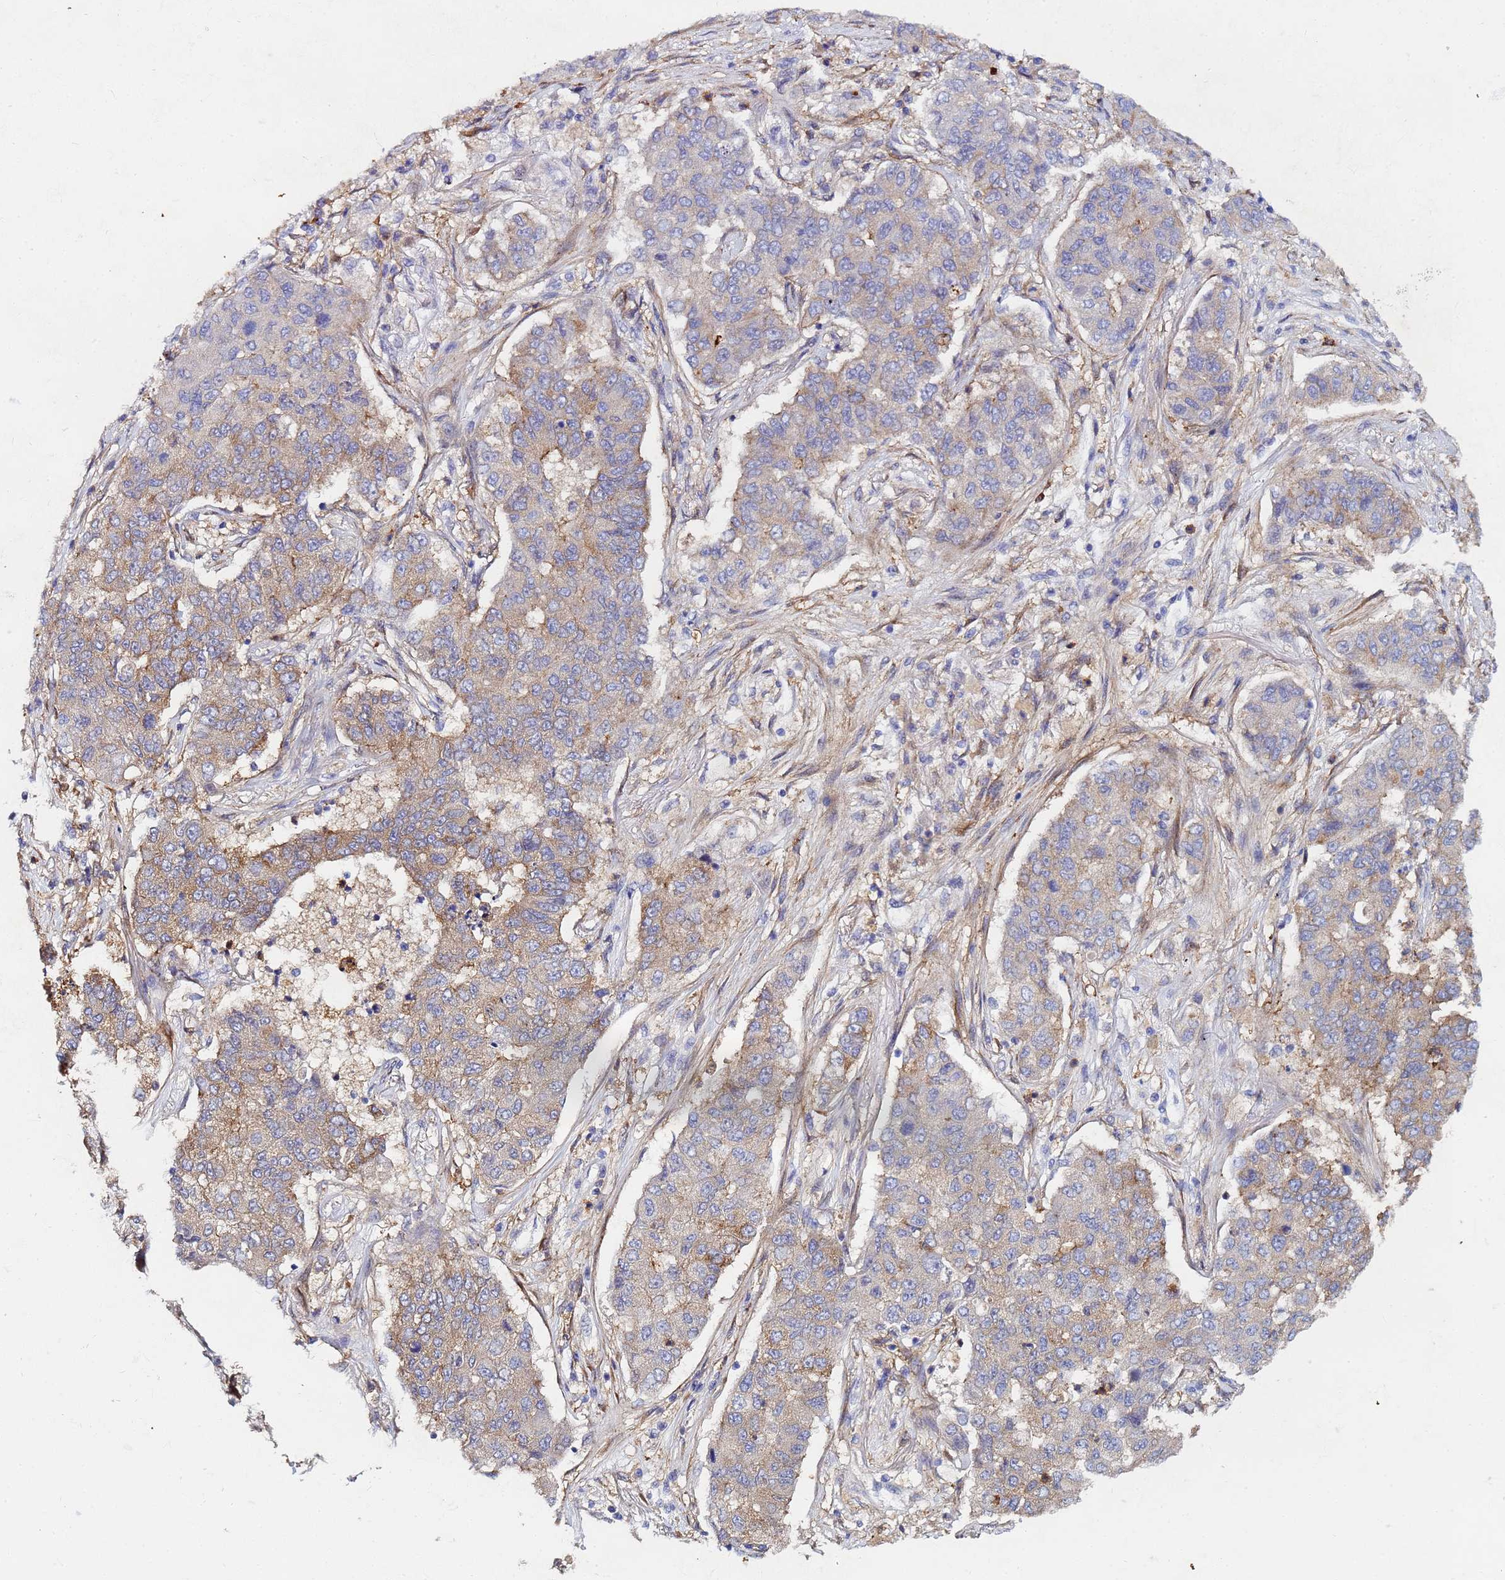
{"staining": {"intensity": "weak", "quantity": "25%-75%", "location": "cytoplasmic/membranous"}, "tissue": "lung cancer", "cell_type": "Tumor cells", "image_type": "cancer", "snomed": [{"axis": "morphology", "description": "Squamous cell carcinoma, NOS"}, {"axis": "topography", "description": "Lung"}], "caption": "Immunohistochemical staining of human squamous cell carcinoma (lung) exhibits low levels of weak cytoplasmic/membranous staining in approximately 25%-75% of tumor cells.", "gene": "BASP1", "patient": {"sex": "male", "age": 74}}